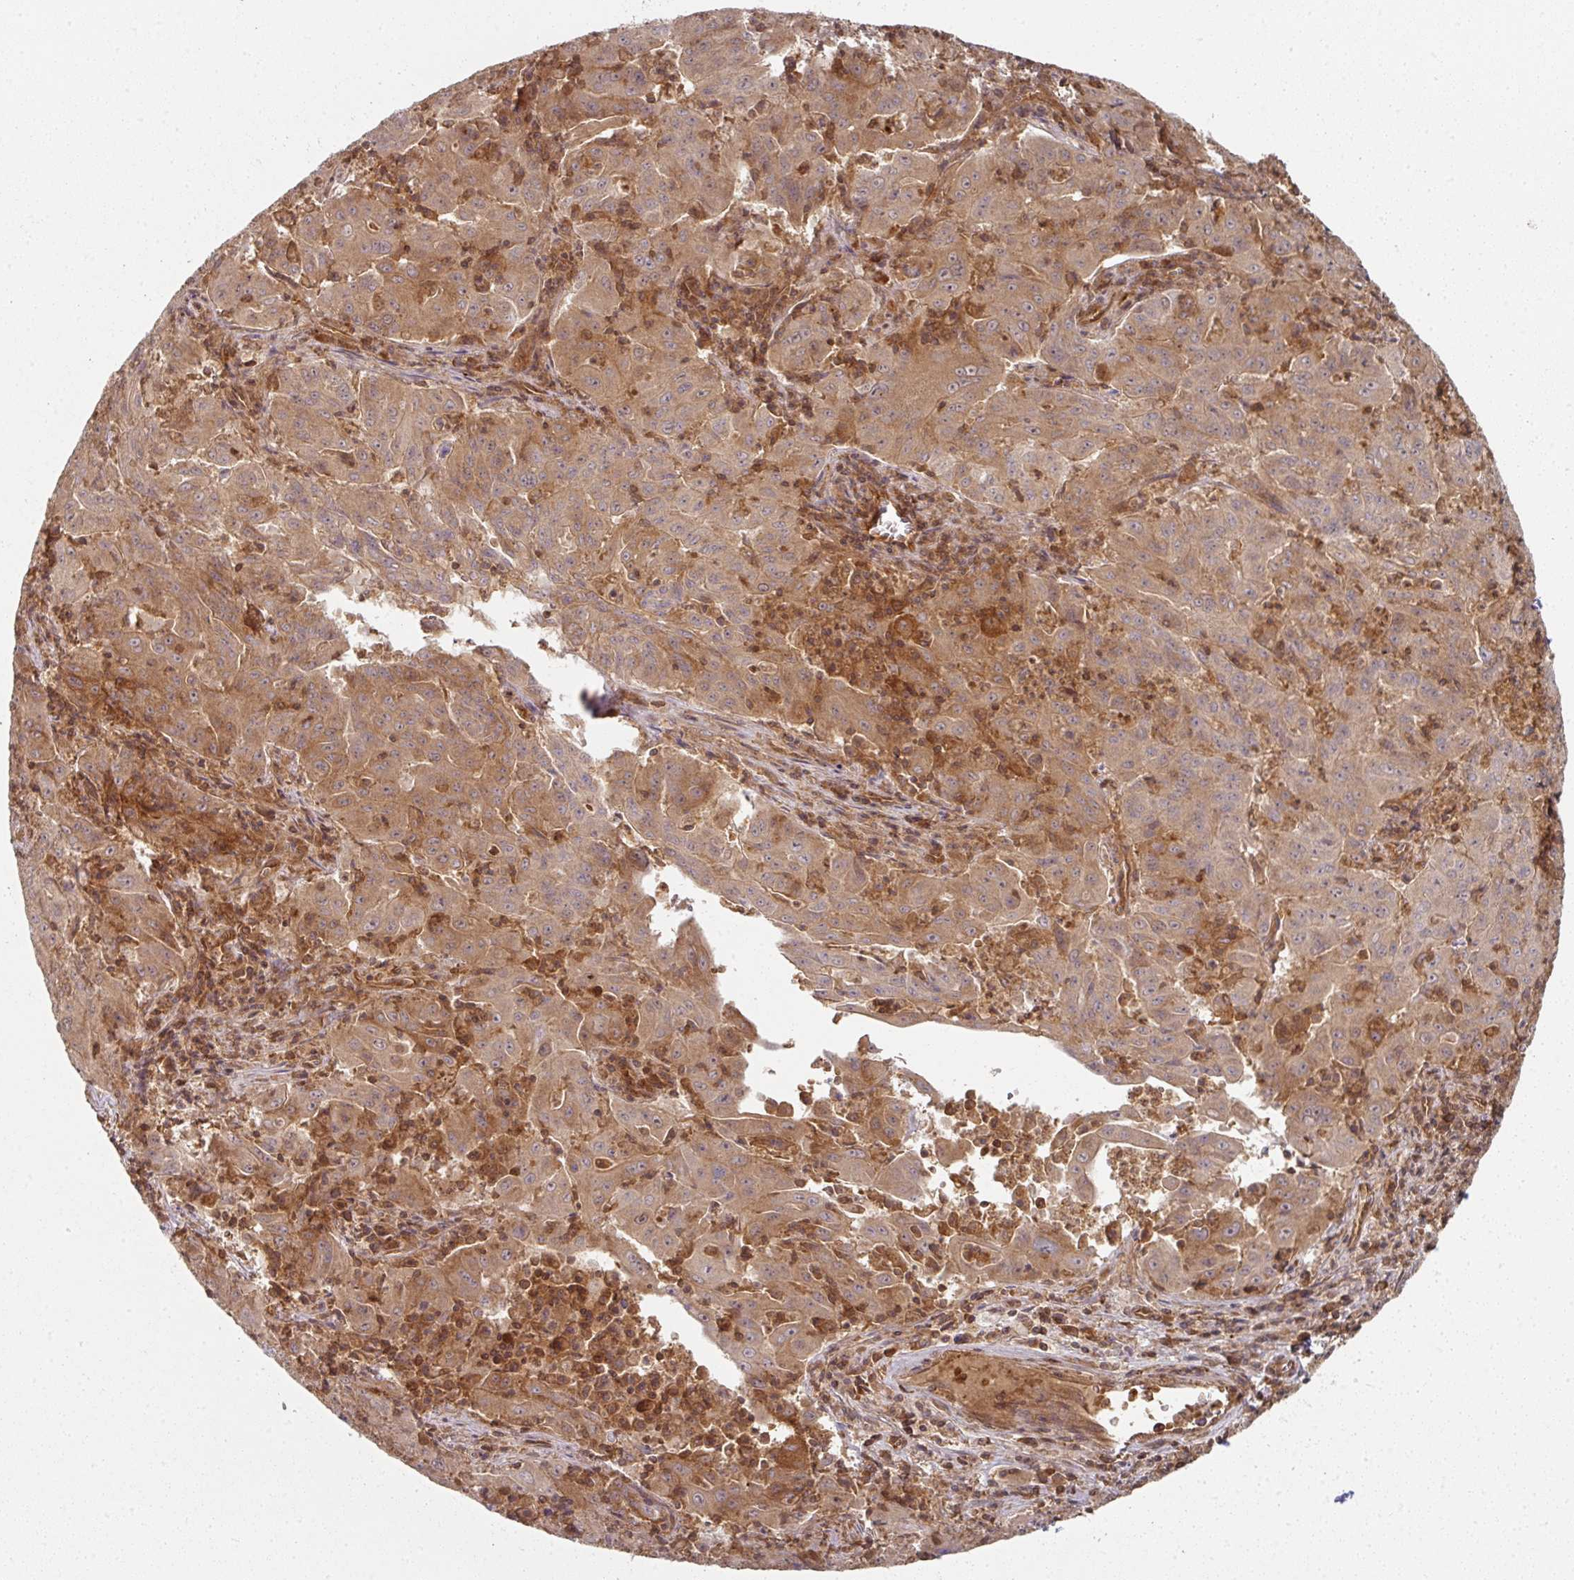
{"staining": {"intensity": "moderate", "quantity": ">75%", "location": "cytoplasmic/membranous"}, "tissue": "pancreatic cancer", "cell_type": "Tumor cells", "image_type": "cancer", "snomed": [{"axis": "morphology", "description": "Adenocarcinoma, NOS"}, {"axis": "topography", "description": "Pancreas"}], "caption": "Immunohistochemistry (DAB) staining of human adenocarcinoma (pancreatic) exhibits moderate cytoplasmic/membranous protein expression in approximately >75% of tumor cells.", "gene": "EIF4EBP2", "patient": {"sex": "male", "age": 63}}